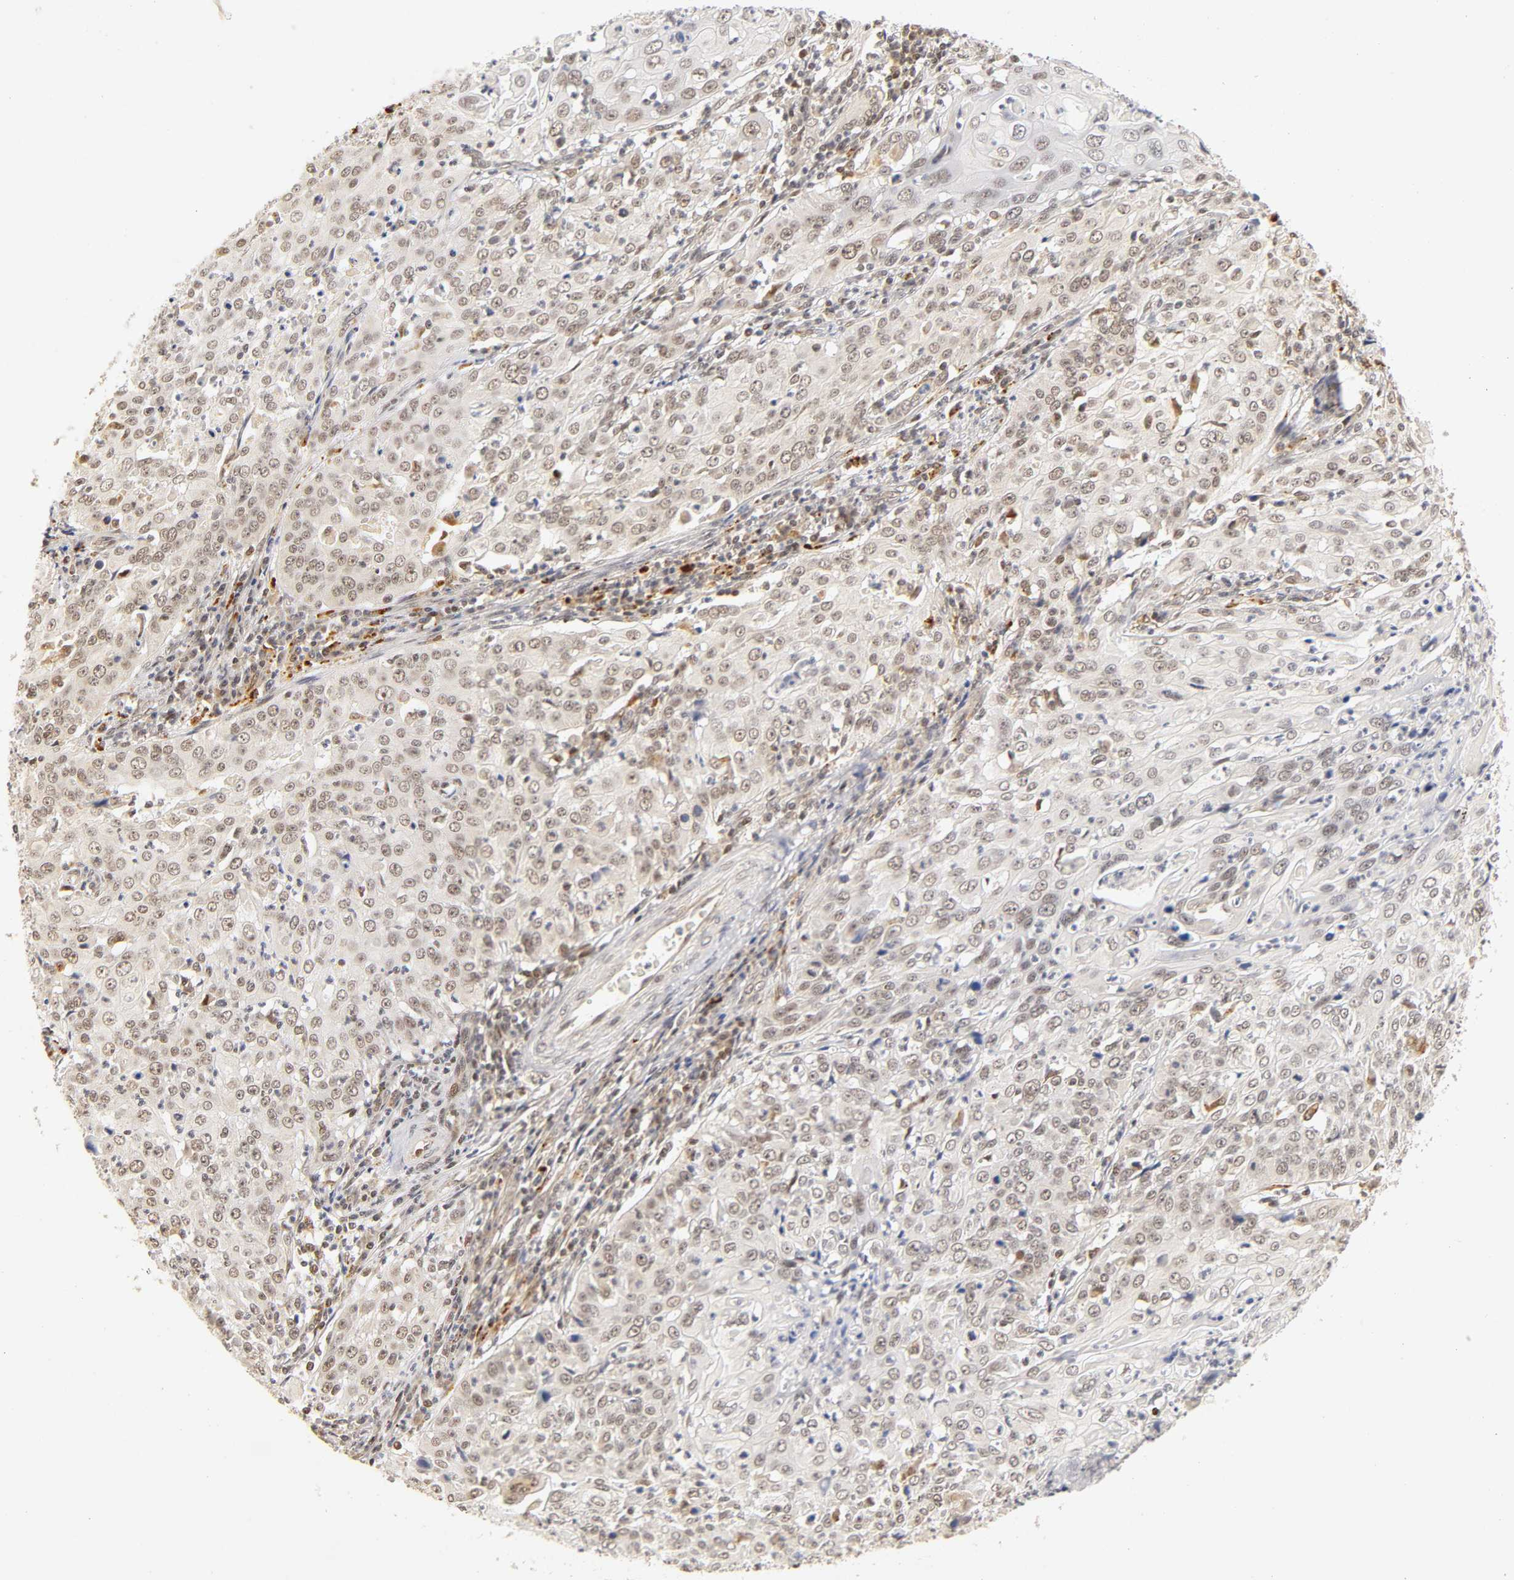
{"staining": {"intensity": "negative", "quantity": "none", "location": "none"}, "tissue": "cervical cancer", "cell_type": "Tumor cells", "image_type": "cancer", "snomed": [{"axis": "morphology", "description": "Squamous cell carcinoma, NOS"}, {"axis": "topography", "description": "Cervix"}], "caption": "This micrograph is of cervical squamous cell carcinoma stained with immunohistochemistry to label a protein in brown with the nuclei are counter-stained blue. There is no staining in tumor cells. (Immunohistochemistry (ihc), brightfield microscopy, high magnification).", "gene": "TAF10", "patient": {"sex": "female", "age": 39}}